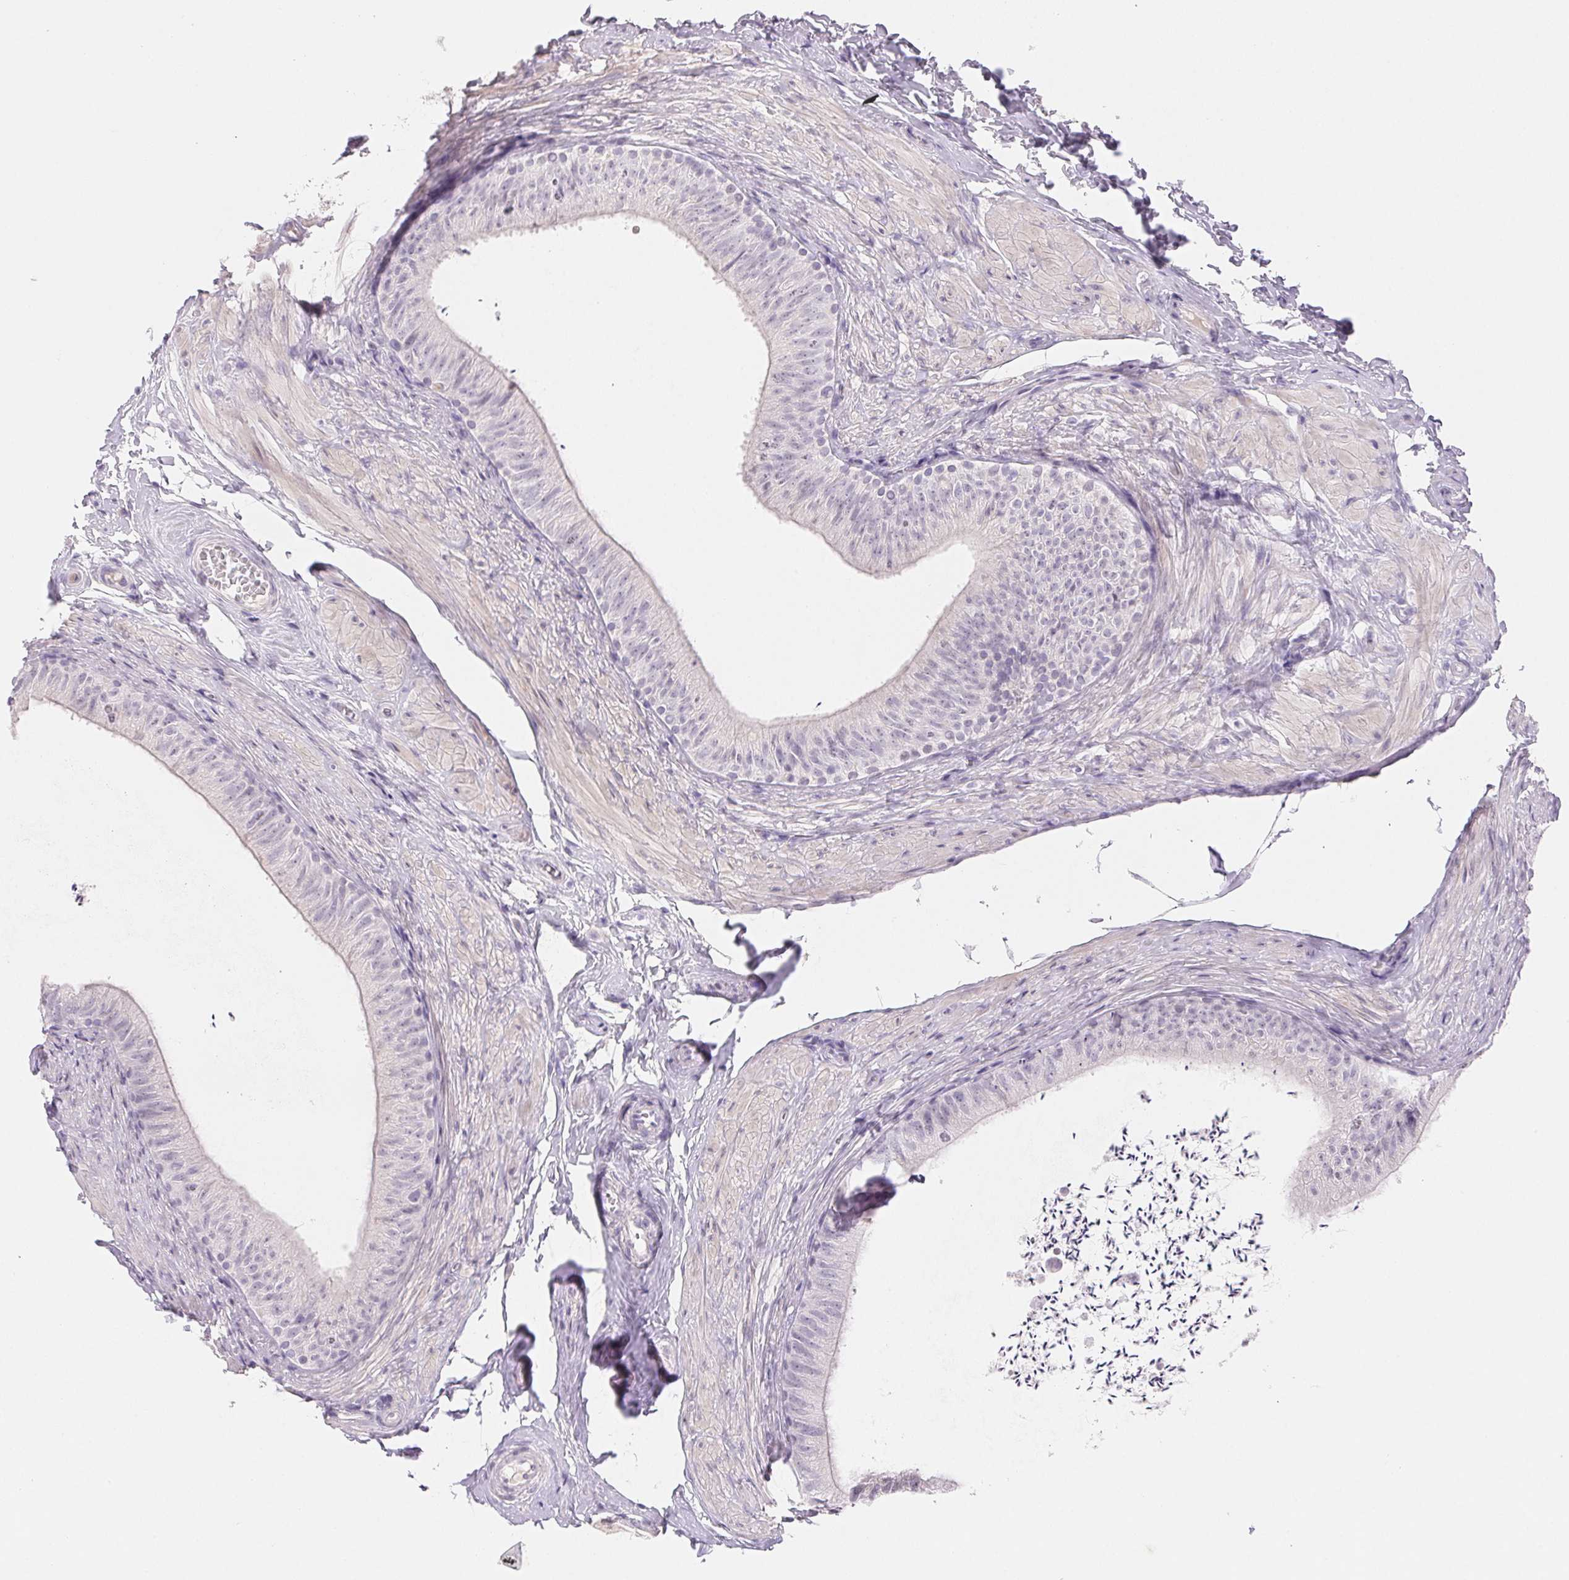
{"staining": {"intensity": "negative", "quantity": "none", "location": "none"}, "tissue": "epididymis", "cell_type": "Glandular cells", "image_type": "normal", "snomed": [{"axis": "morphology", "description": "Normal tissue, NOS"}, {"axis": "topography", "description": "Epididymis, spermatic cord, NOS"}, {"axis": "topography", "description": "Epididymis"}, {"axis": "topography", "description": "Peripheral nerve tissue"}], "caption": "A high-resolution photomicrograph shows immunohistochemistry staining of benign epididymis, which reveals no significant positivity in glandular cells.", "gene": "BPIFB2", "patient": {"sex": "male", "age": 29}}